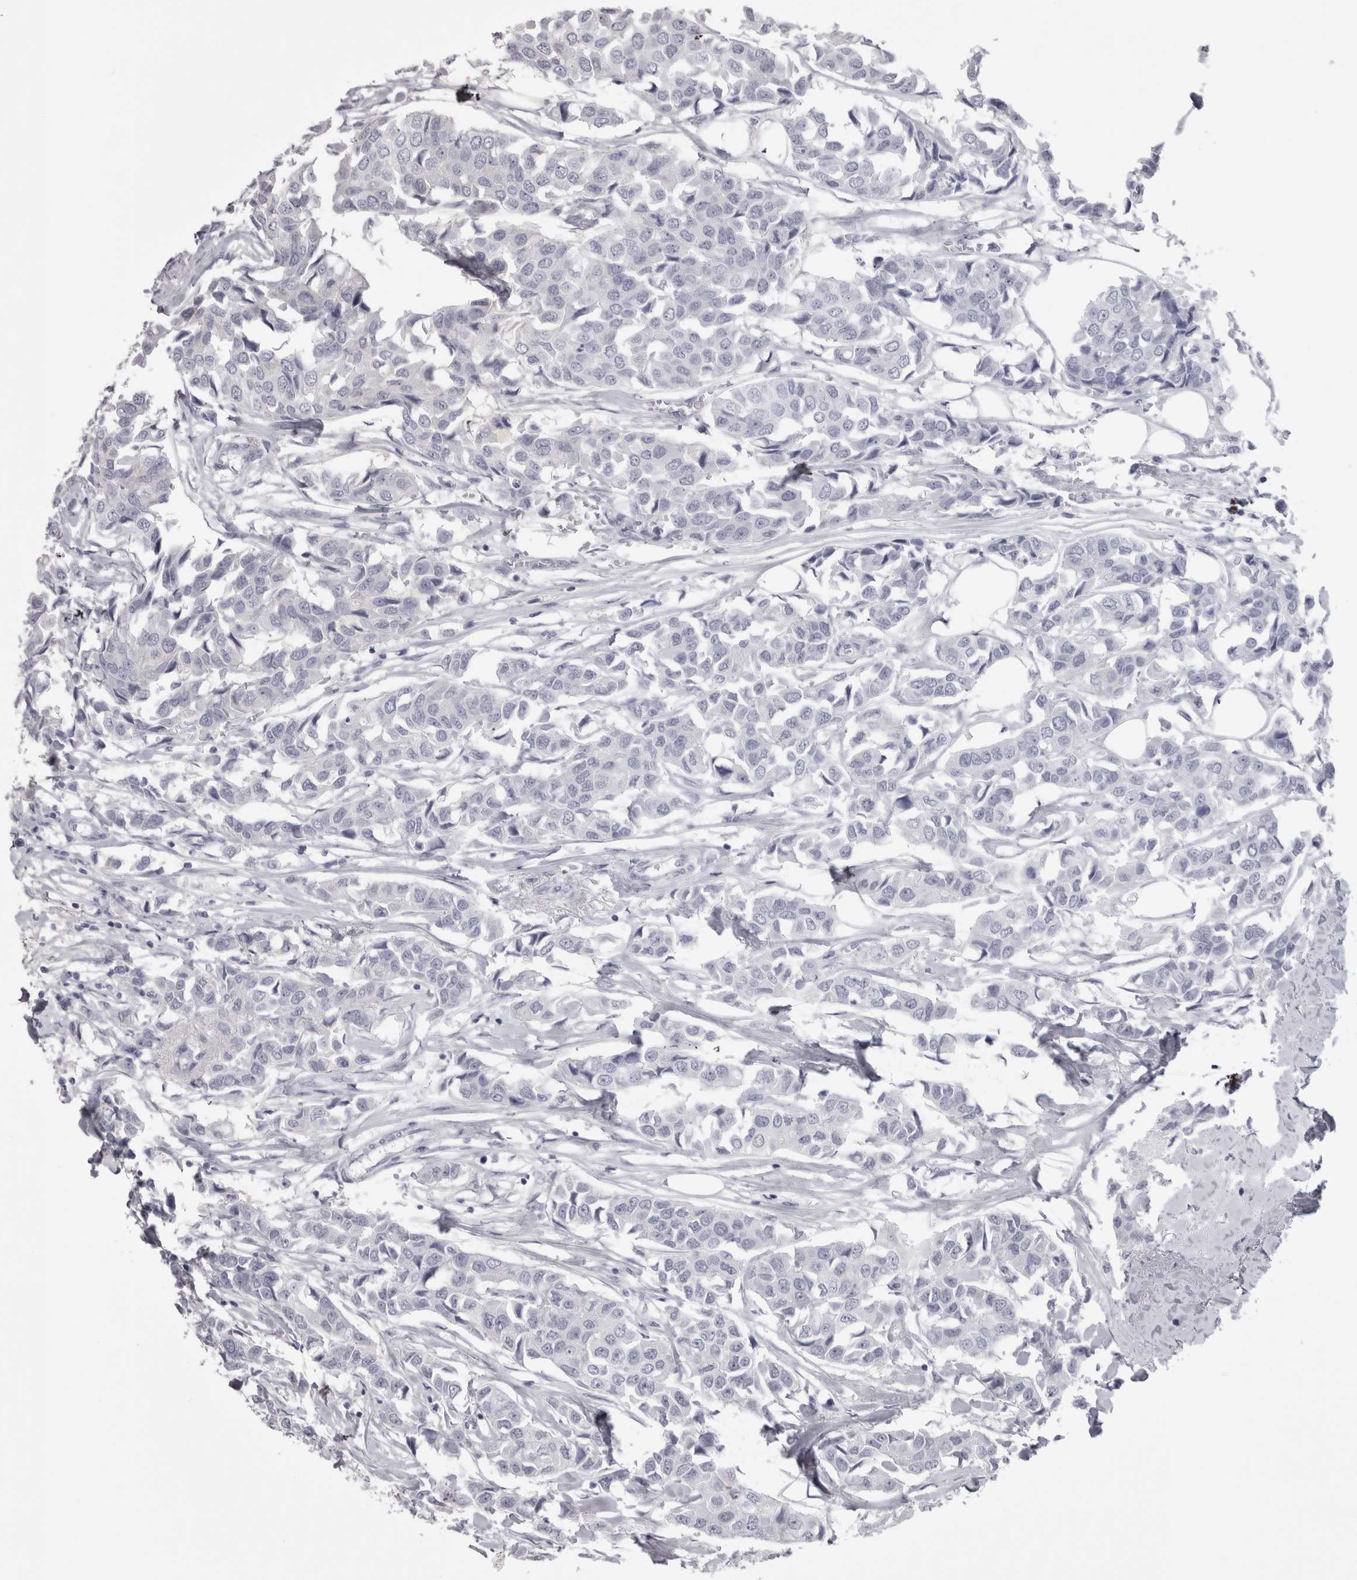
{"staining": {"intensity": "negative", "quantity": "none", "location": "none"}, "tissue": "breast cancer", "cell_type": "Tumor cells", "image_type": "cancer", "snomed": [{"axis": "morphology", "description": "Duct carcinoma"}, {"axis": "topography", "description": "Breast"}], "caption": "Invasive ductal carcinoma (breast) was stained to show a protein in brown. There is no significant positivity in tumor cells.", "gene": "SAA4", "patient": {"sex": "female", "age": 80}}